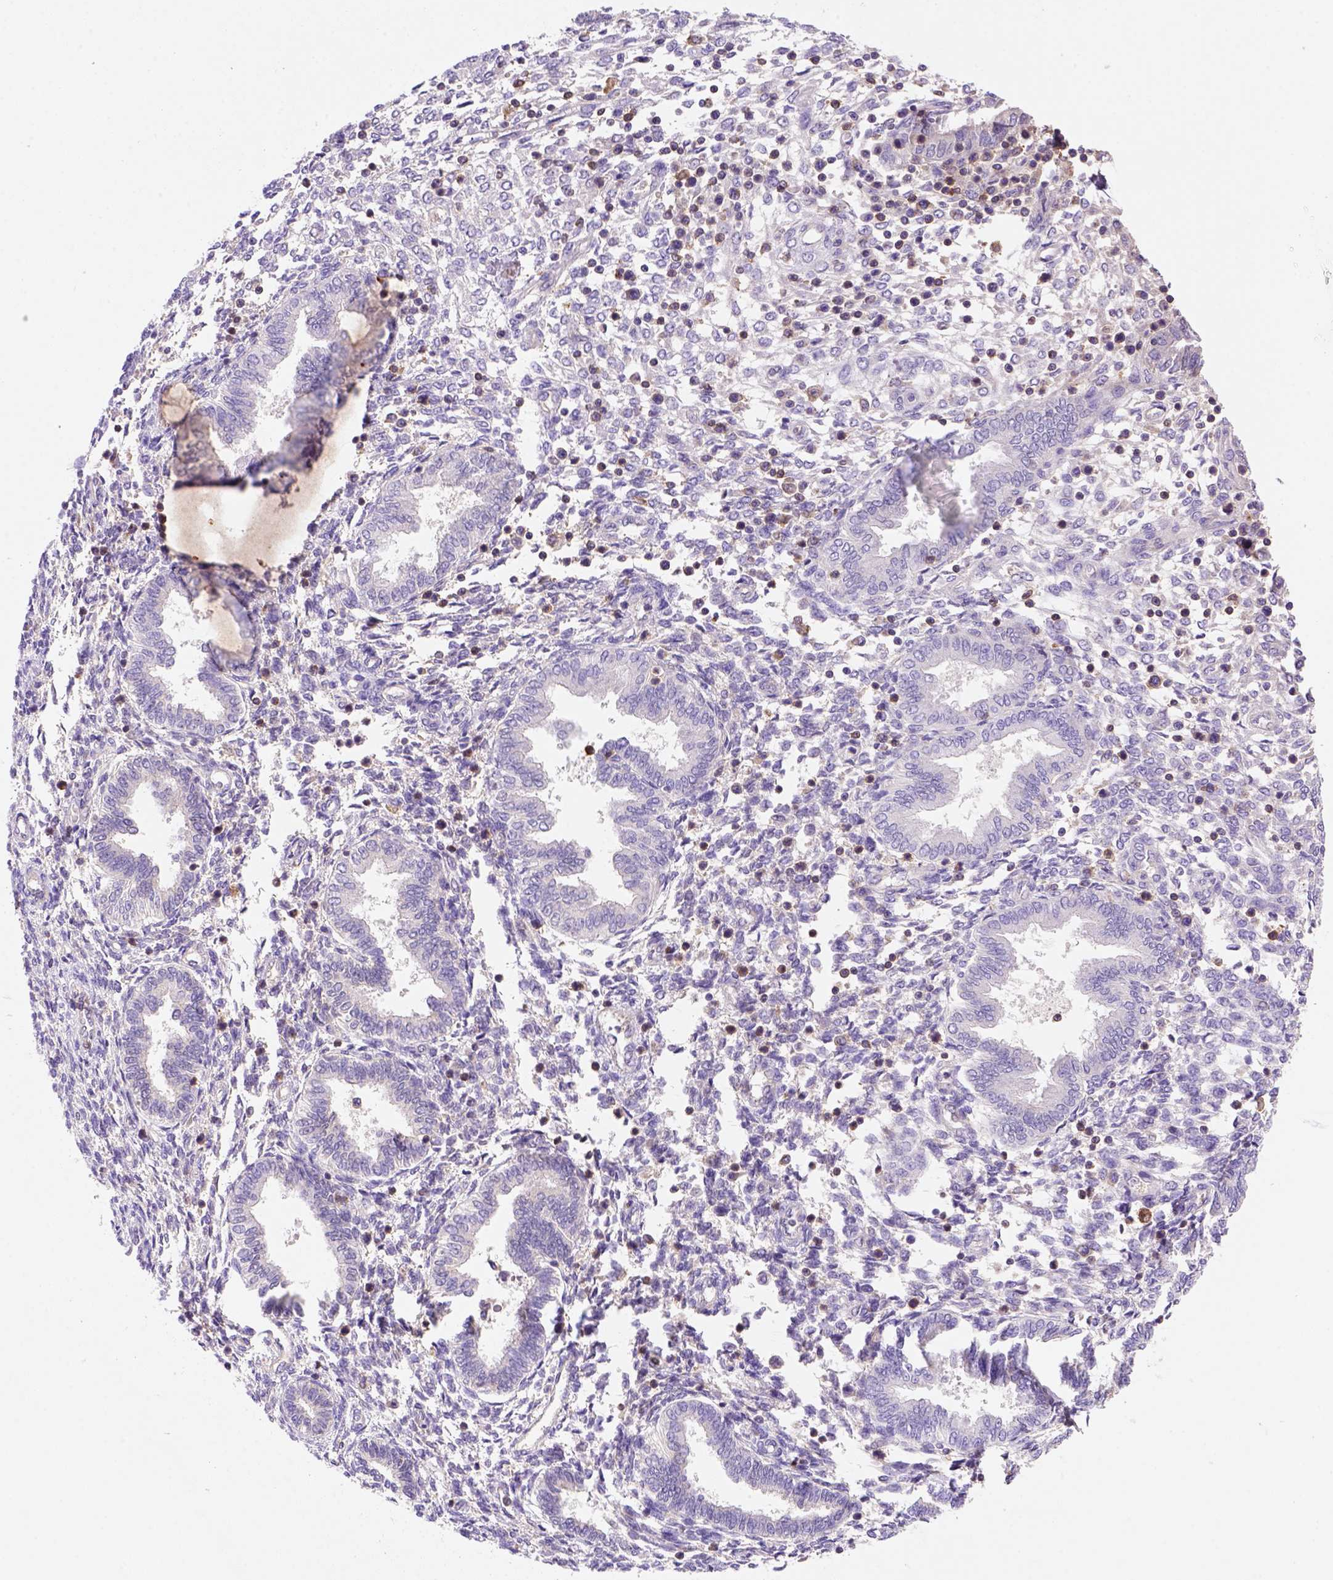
{"staining": {"intensity": "negative", "quantity": "none", "location": "none"}, "tissue": "endometrium", "cell_type": "Cells in endometrial stroma", "image_type": "normal", "snomed": [{"axis": "morphology", "description": "Normal tissue, NOS"}, {"axis": "topography", "description": "Endometrium"}], "caption": "Cells in endometrial stroma show no significant staining in benign endometrium.", "gene": "INPP5D", "patient": {"sex": "female", "age": 42}}